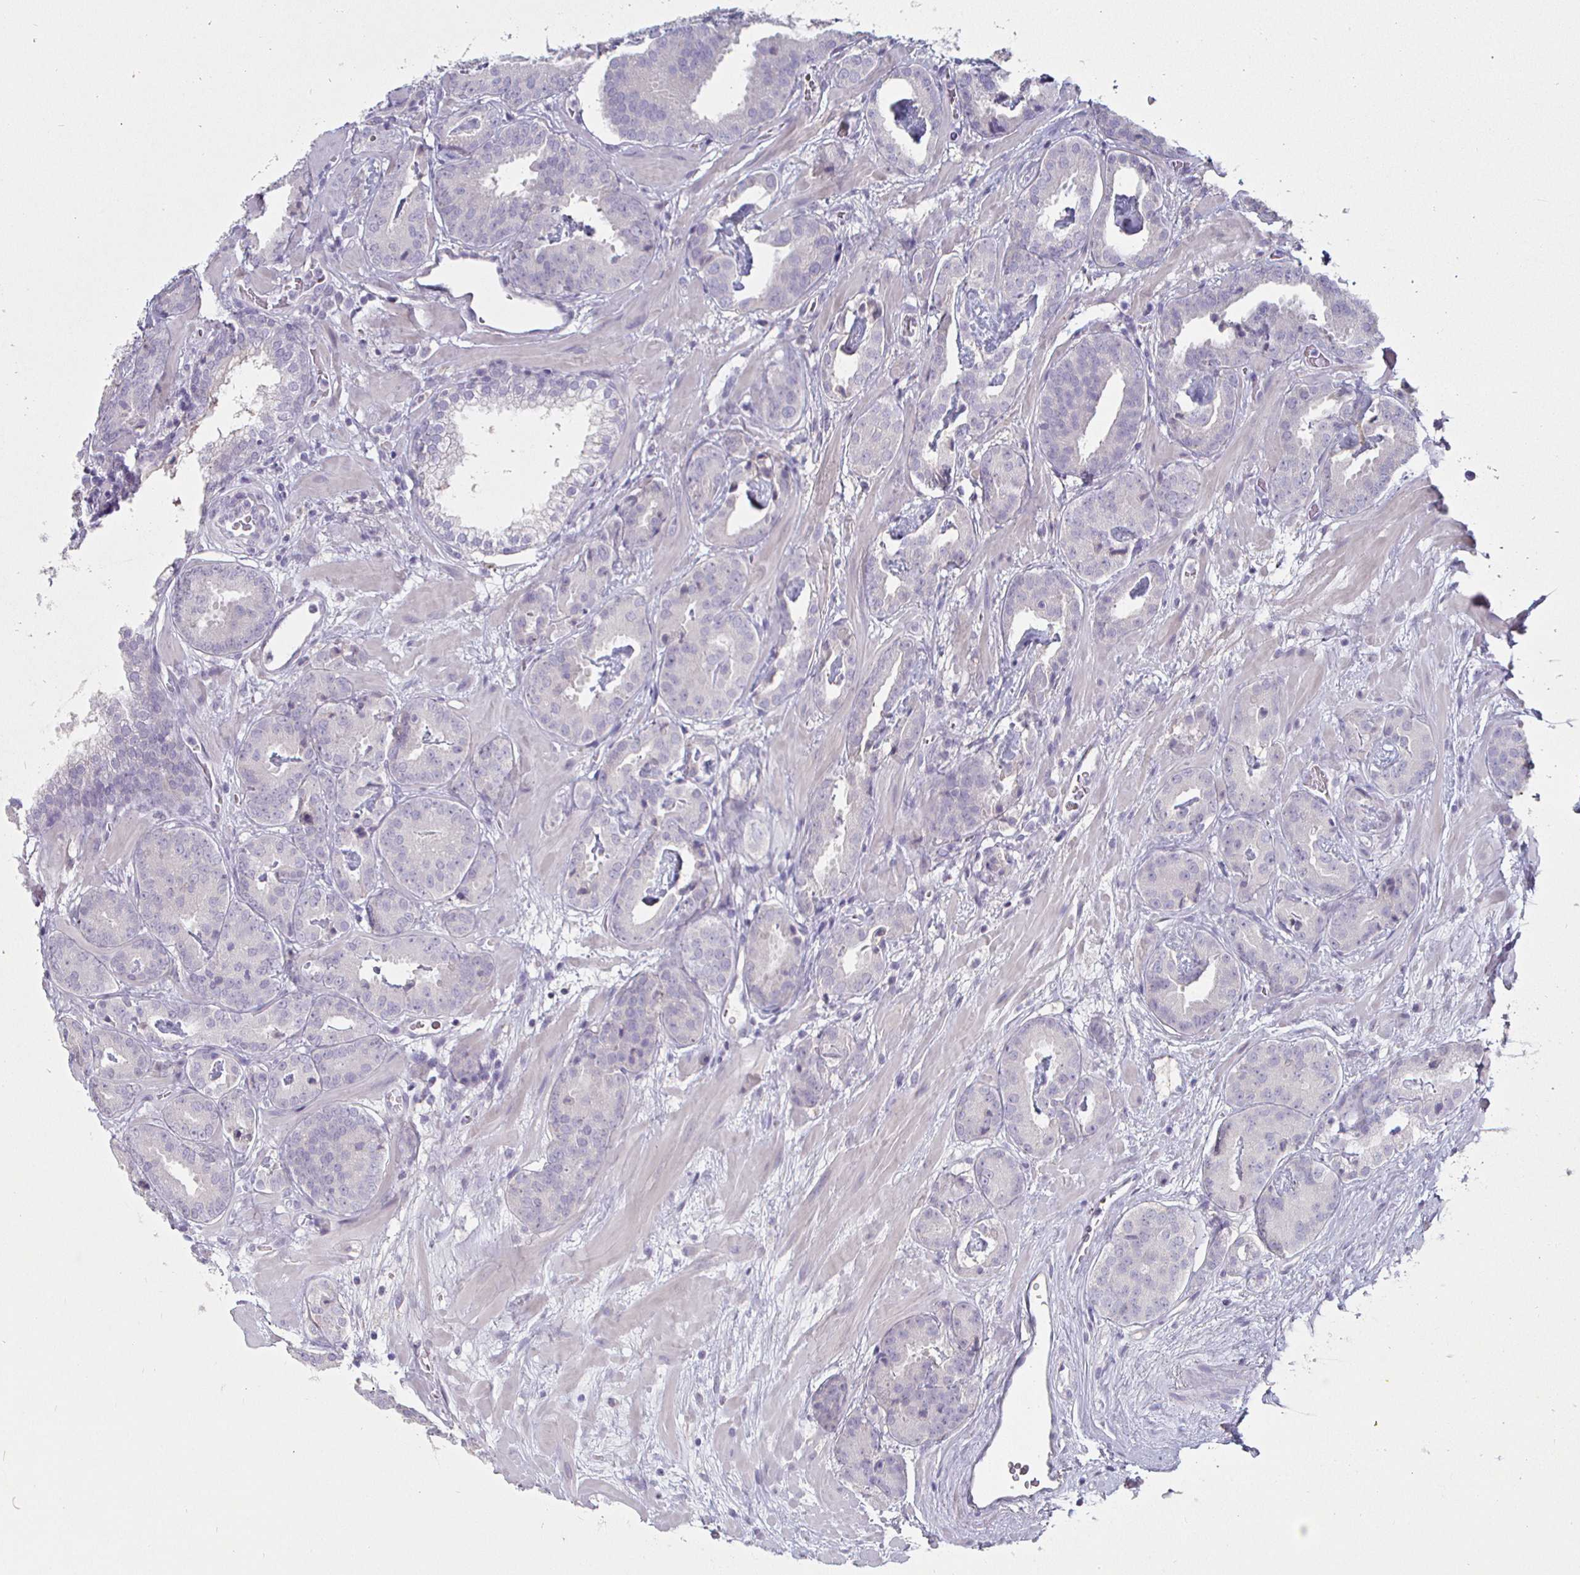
{"staining": {"intensity": "negative", "quantity": "none", "location": "none"}, "tissue": "prostate cancer", "cell_type": "Tumor cells", "image_type": "cancer", "snomed": [{"axis": "morphology", "description": "Adenocarcinoma, Low grade"}, {"axis": "topography", "description": "Prostate"}], "caption": "High magnification brightfield microscopy of prostate cancer stained with DAB (brown) and counterstained with hematoxylin (blue): tumor cells show no significant expression. Brightfield microscopy of IHC stained with DAB (brown) and hematoxylin (blue), captured at high magnification.", "gene": "ENPP1", "patient": {"sex": "male", "age": 62}}